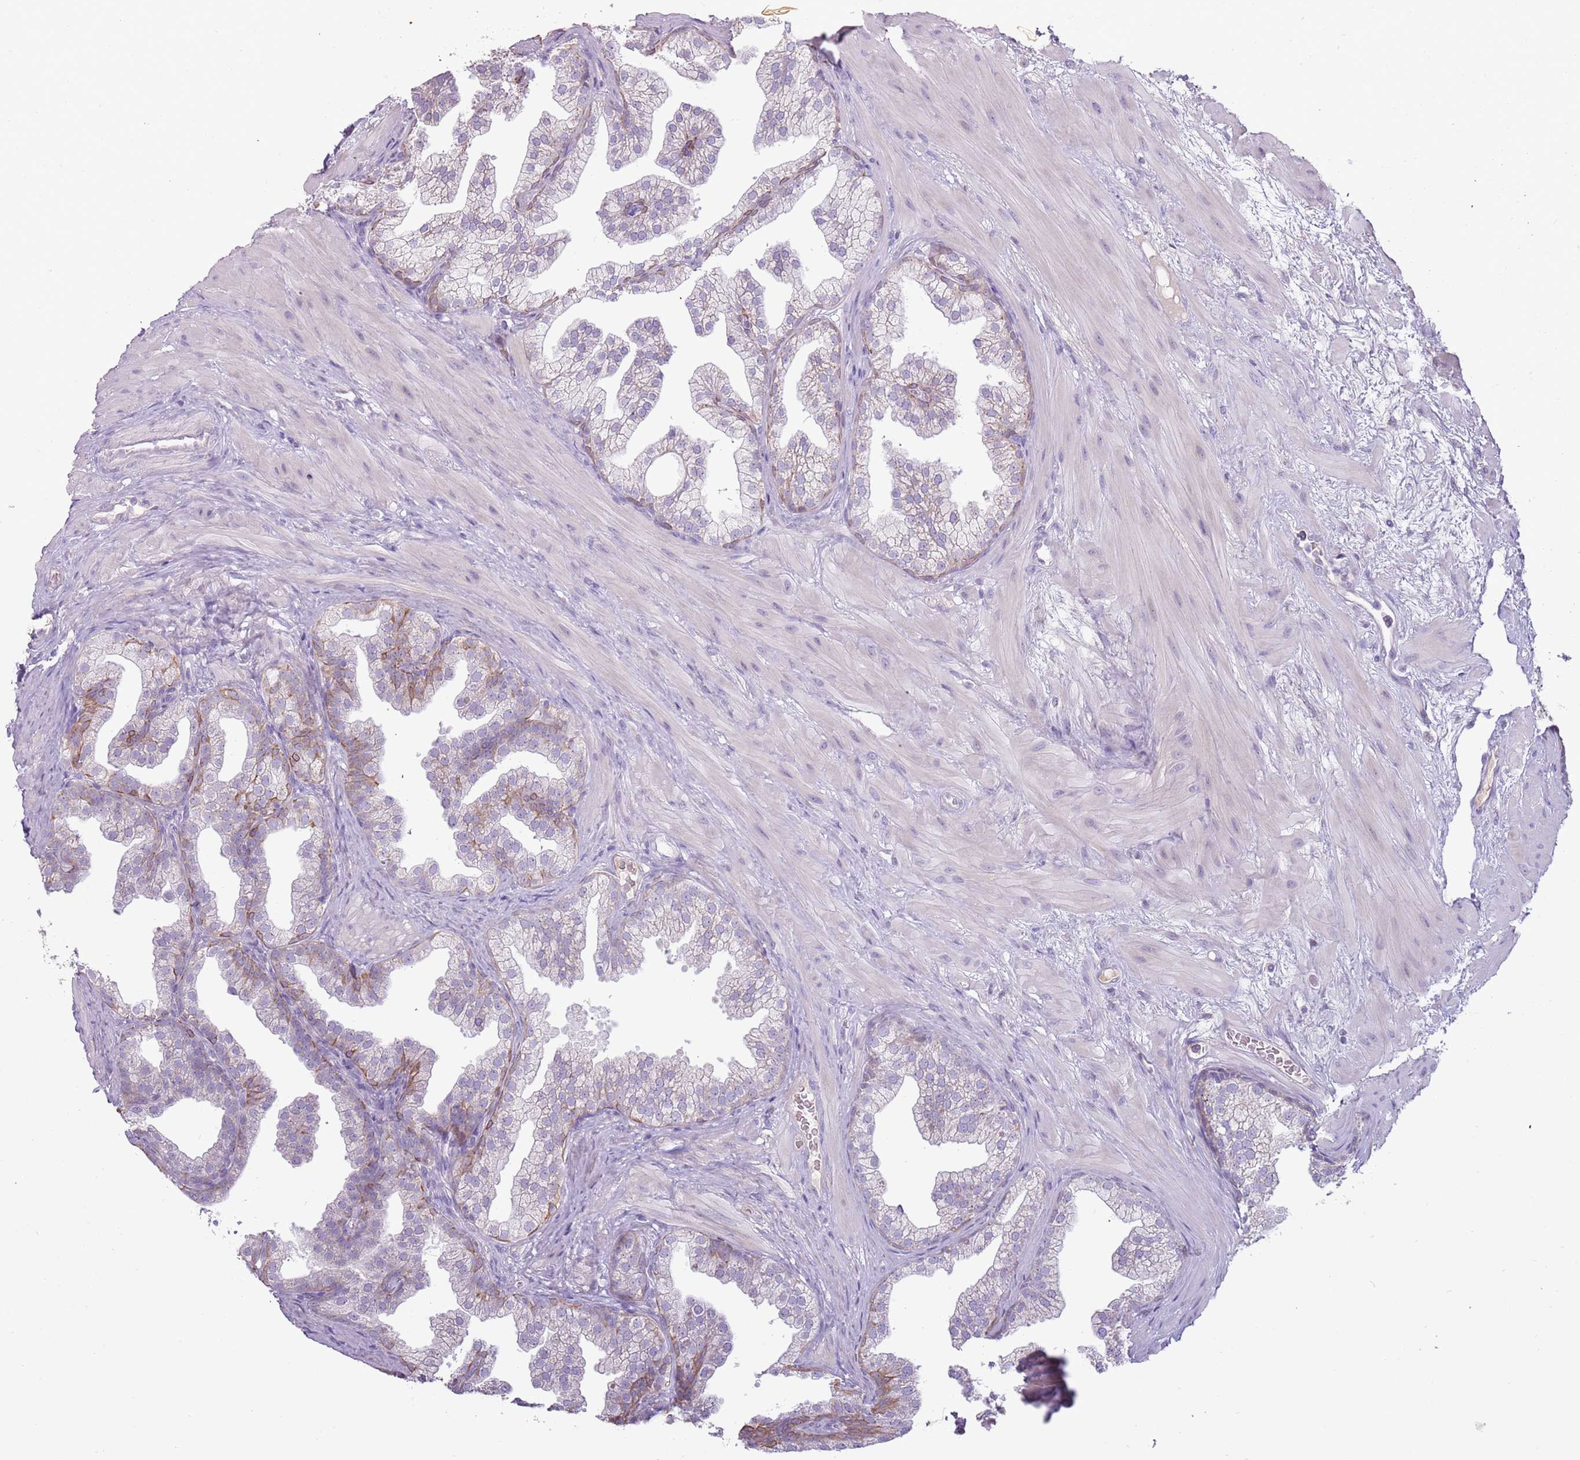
{"staining": {"intensity": "moderate", "quantity": "<25%", "location": "cytoplasmic/membranous"}, "tissue": "prostate", "cell_type": "Glandular cells", "image_type": "normal", "snomed": [{"axis": "morphology", "description": "Normal tissue, NOS"}, {"axis": "topography", "description": "Prostate"}], "caption": "This image reveals IHC staining of benign human prostate, with low moderate cytoplasmic/membranous positivity in approximately <25% of glandular cells.", "gene": "SYS1", "patient": {"sex": "male", "age": 37}}